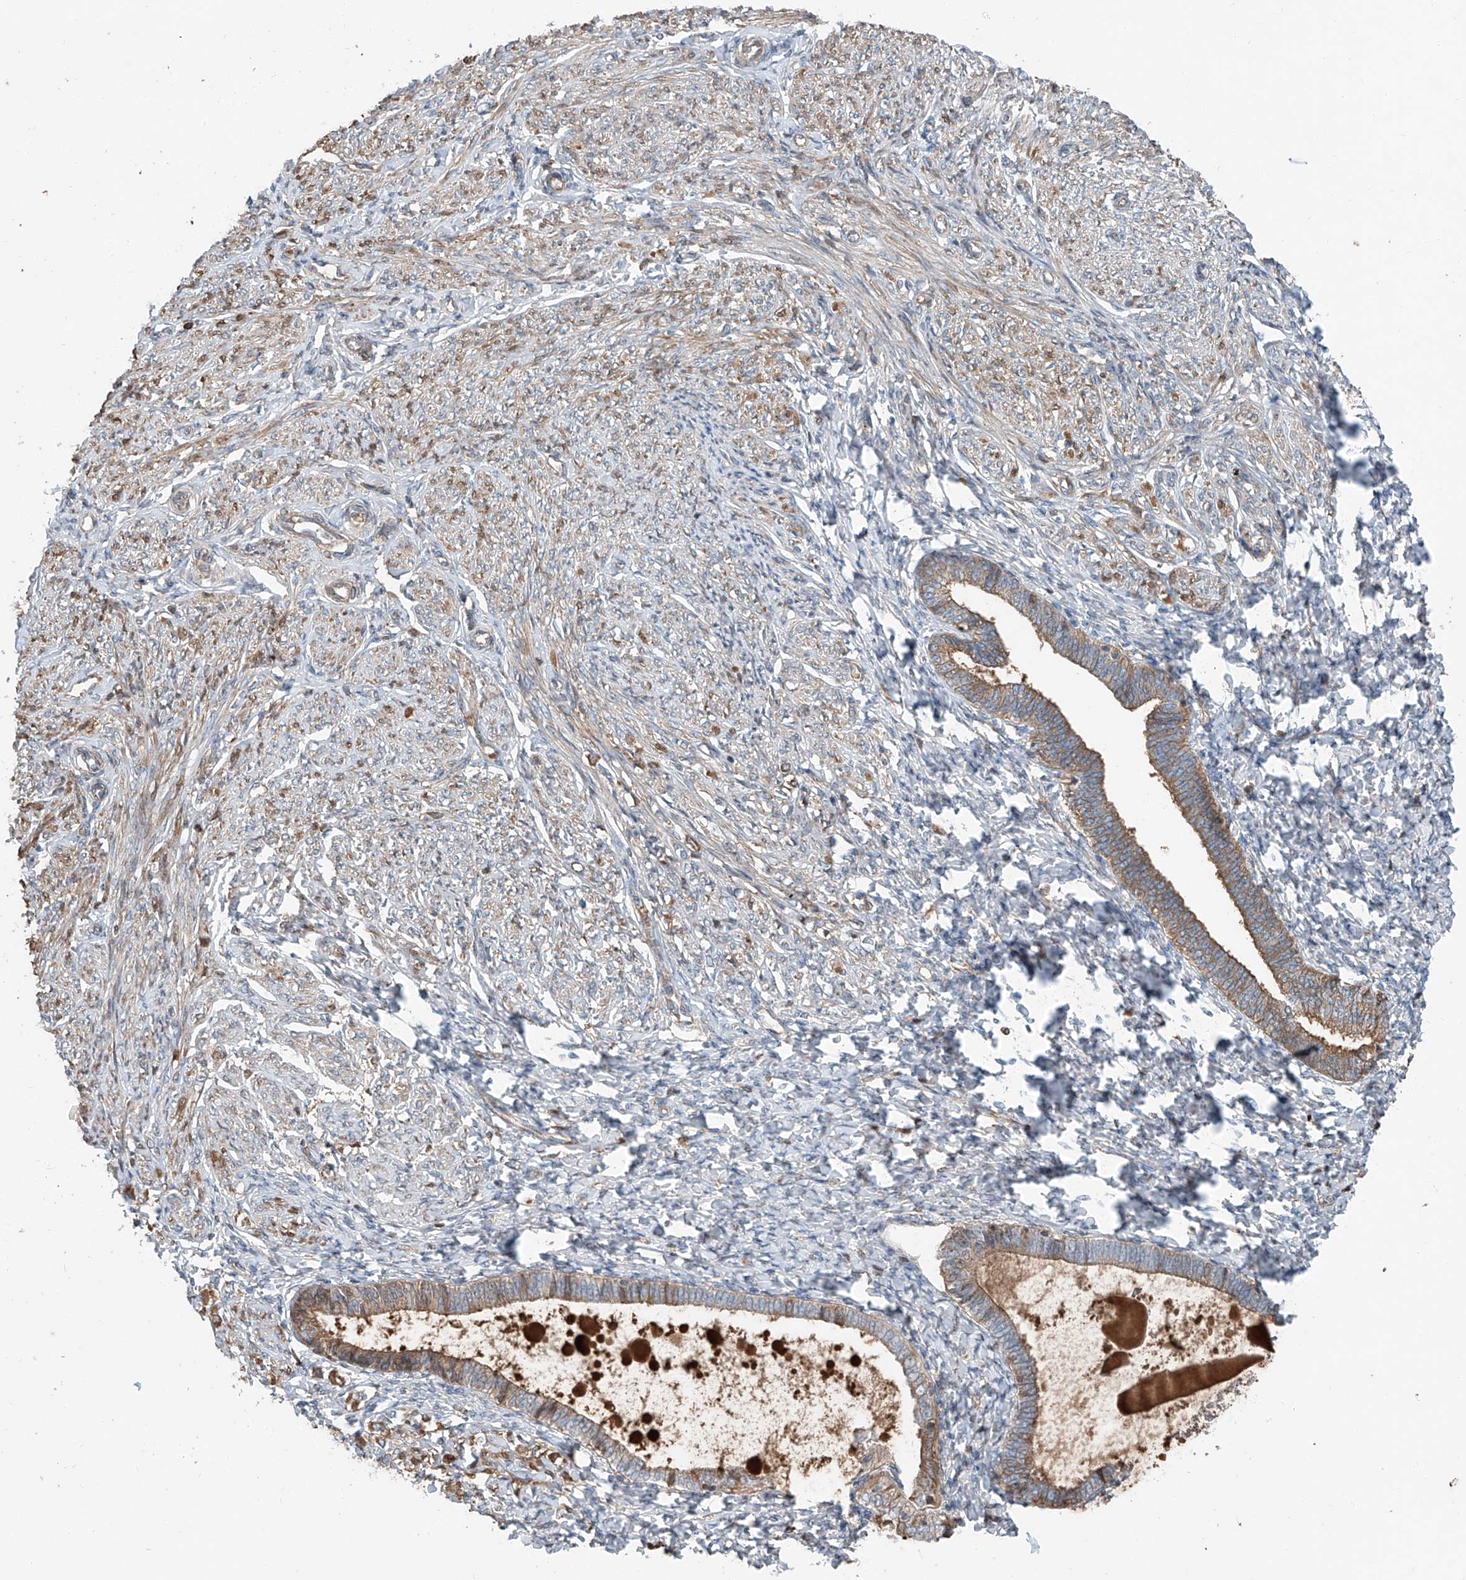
{"staining": {"intensity": "weak", "quantity": "<25%", "location": "cytoplasmic/membranous"}, "tissue": "endometrium", "cell_type": "Cells in endometrial stroma", "image_type": "normal", "snomed": [{"axis": "morphology", "description": "Normal tissue, NOS"}, {"axis": "topography", "description": "Endometrium"}], "caption": "A high-resolution image shows immunohistochemistry (IHC) staining of normal endometrium, which shows no significant expression in cells in endometrial stroma.", "gene": "ADAM23", "patient": {"sex": "female", "age": 72}}